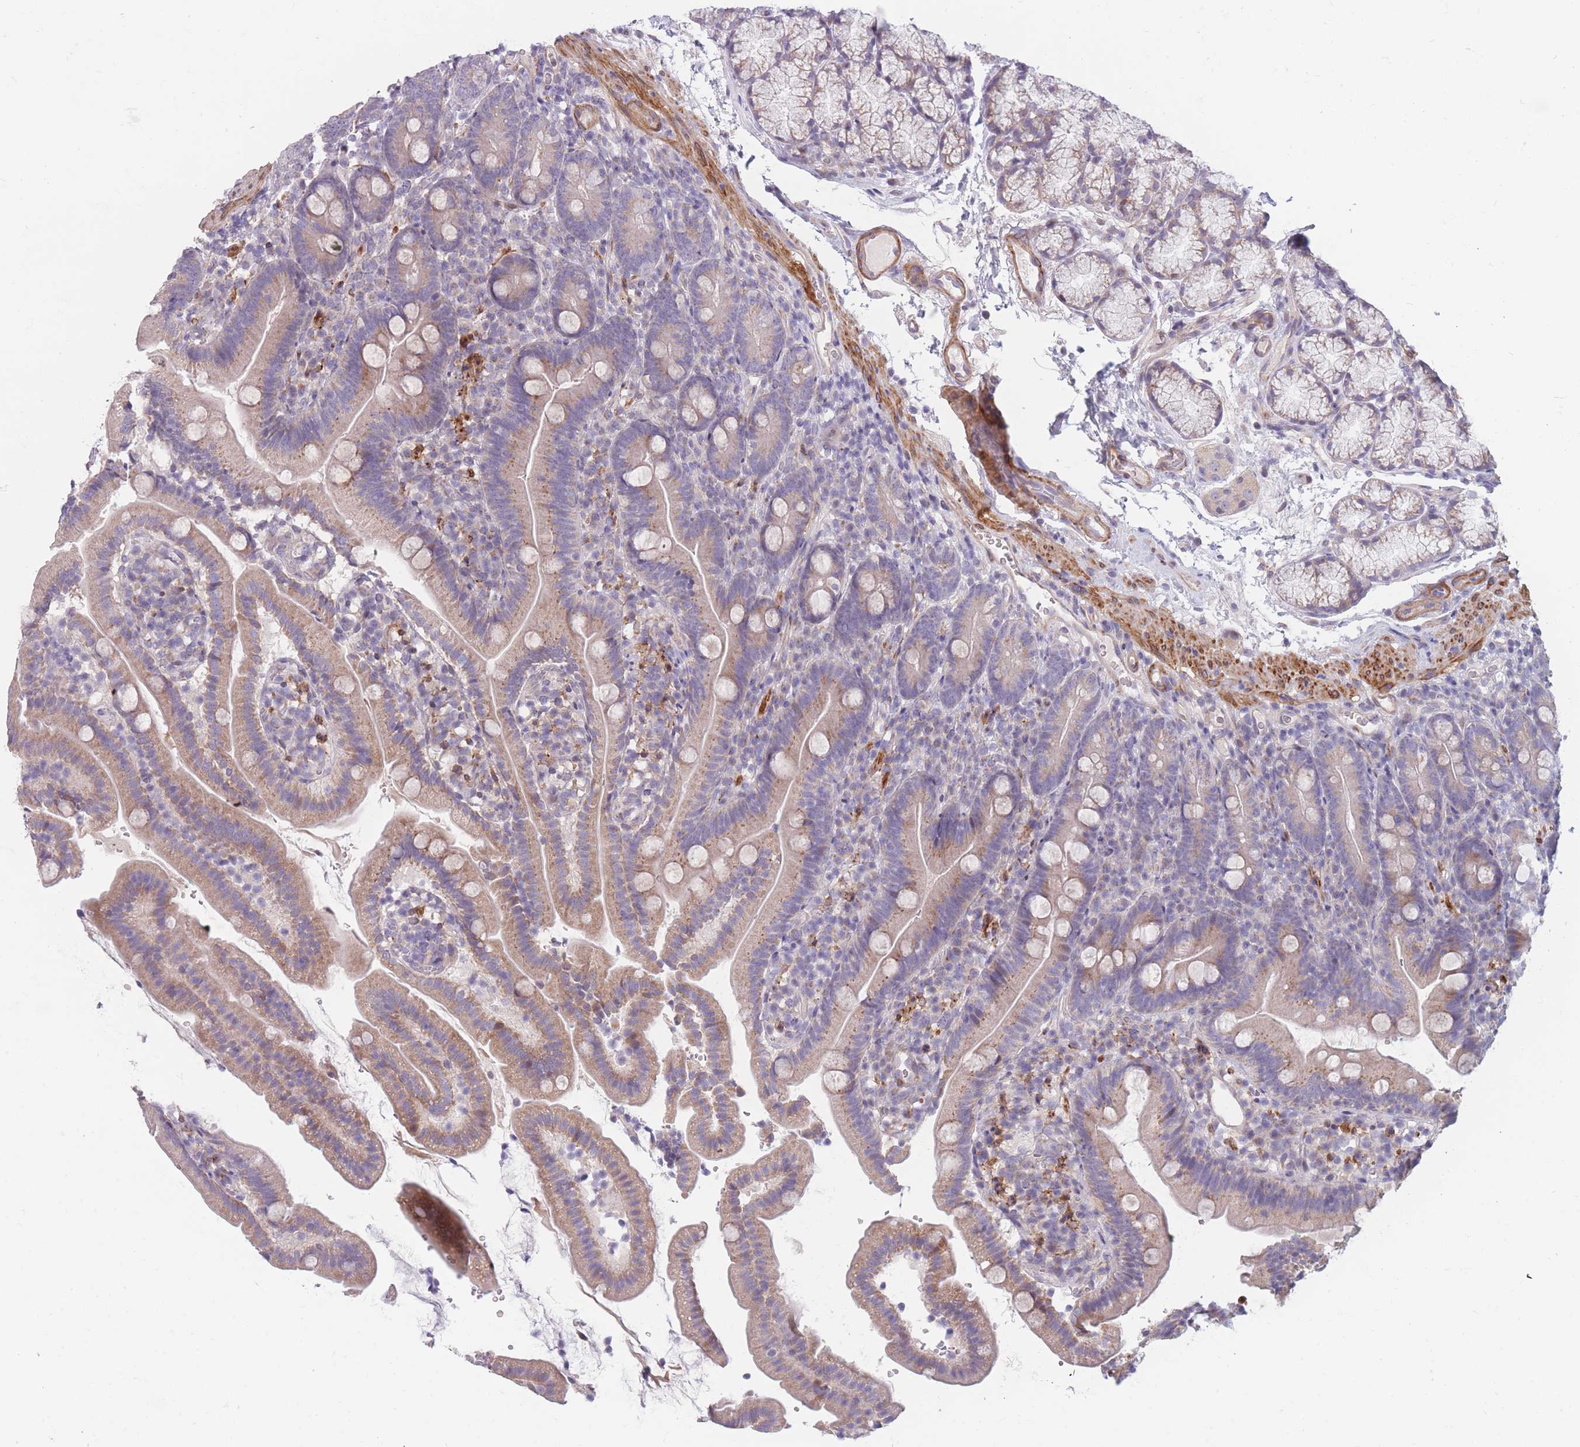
{"staining": {"intensity": "moderate", "quantity": "25%-75%", "location": "cytoplasmic/membranous"}, "tissue": "duodenum", "cell_type": "Glandular cells", "image_type": "normal", "snomed": [{"axis": "morphology", "description": "Normal tissue, NOS"}, {"axis": "topography", "description": "Duodenum"}], "caption": "Duodenum stained with IHC displays moderate cytoplasmic/membranous staining in approximately 25%-75% of glandular cells.", "gene": "CCNQ", "patient": {"sex": "female", "age": 67}}